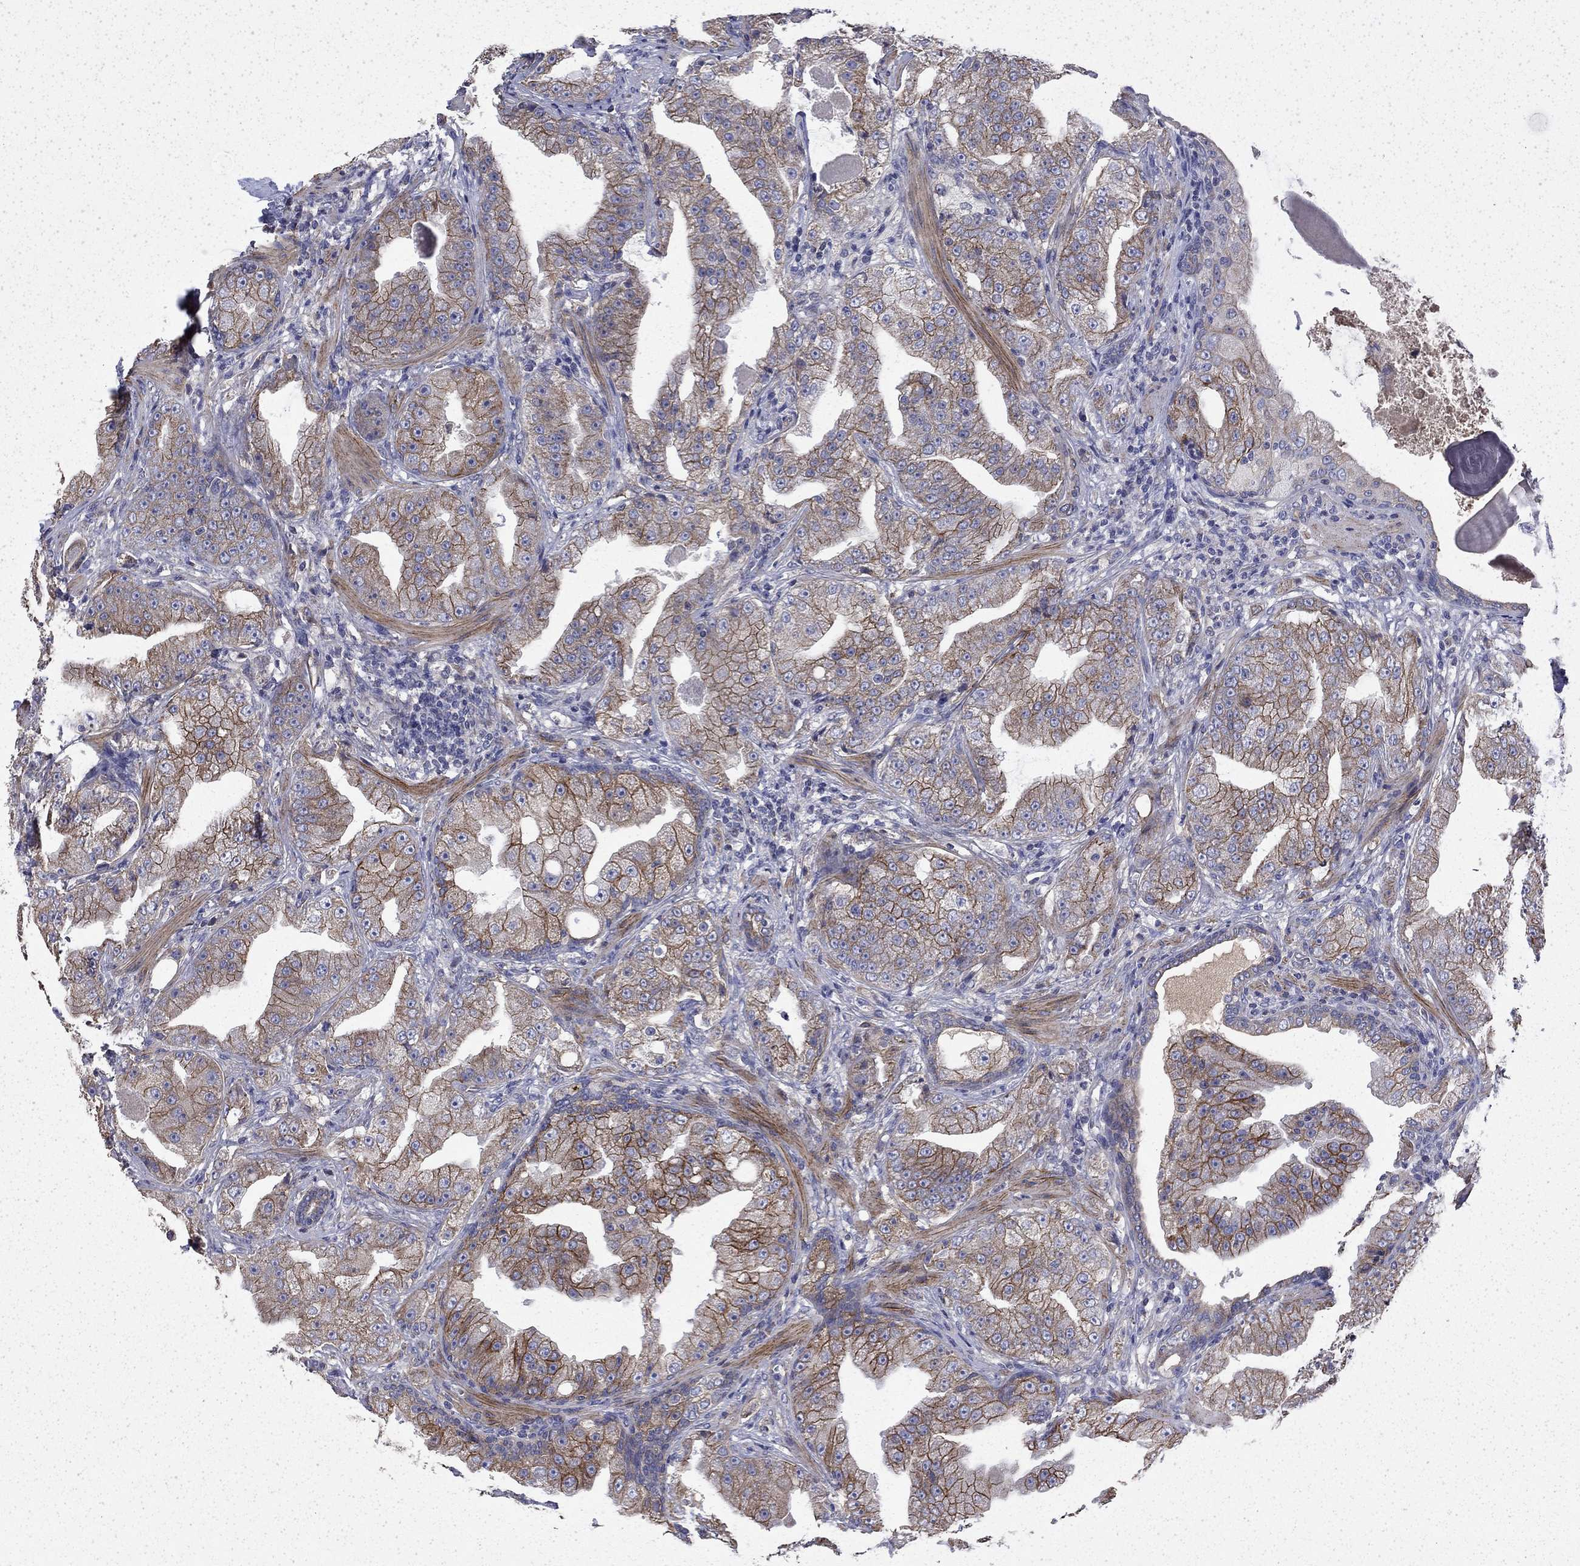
{"staining": {"intensity": "strong", "quantity": "25%-75%", "location": "cytoplasmic/membranous"}, "tissue": "prostate cancer", "cell_type": "Tumor cells", "image_type": "cancer", "snomed": [{"axis": "morphology", "description": "Adenocarcinoma, Low grade"}, {"axis": "topography", "description": "Prostate"}], "caption": "This image demonstrates immunohistochemistry staining of prostate cancer (adenocarcinoma (low-grade)), with high strong cytoplasmic/membranous positivity in approximately 25%-75% of tumor cells.", "gene": "DTNA", "patient": {"sex": "male", "age": 62}}